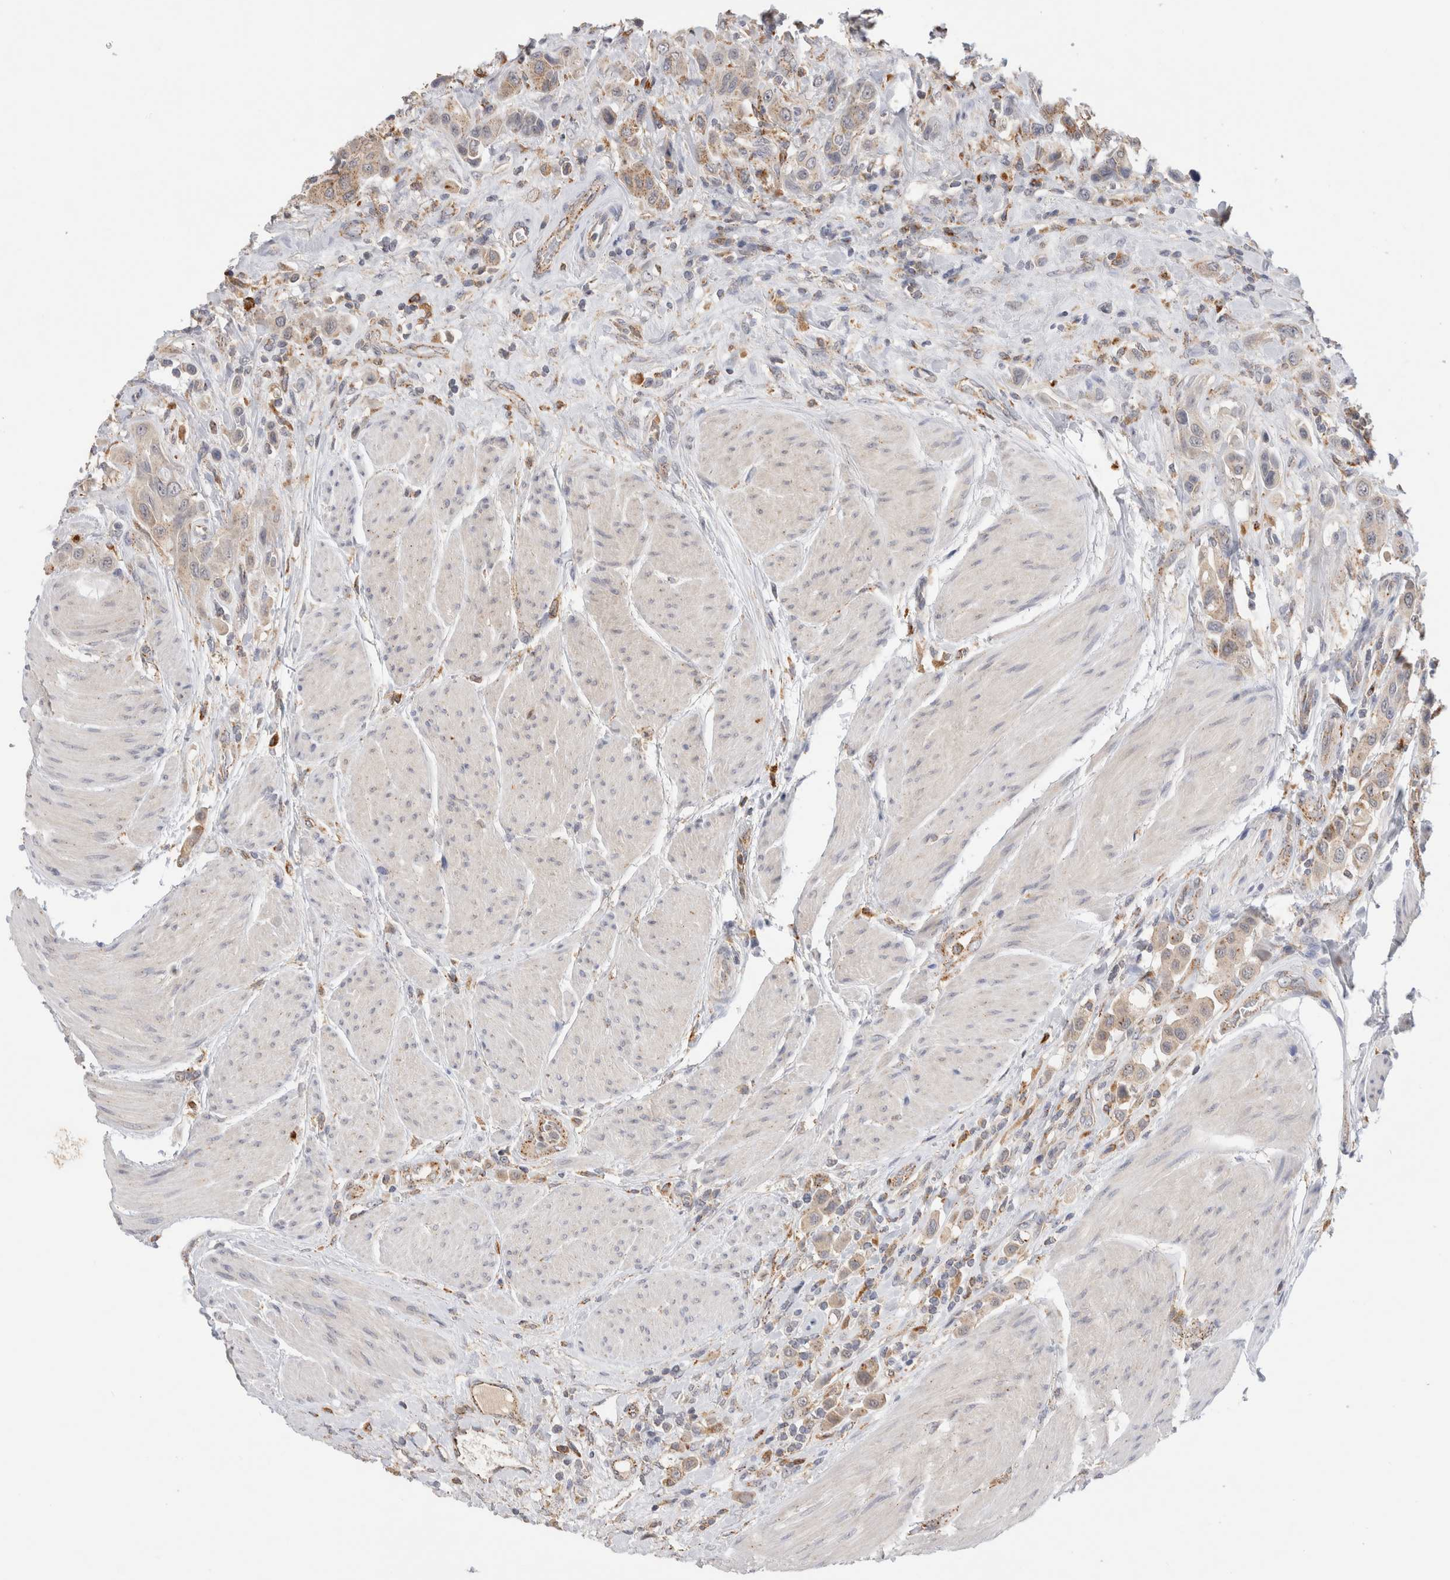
{"staining": {"intensity": "moderate", "quantity": "25%-75%", "location": "cytoplasmic/membranous"}, "tissue": "urothelial cancer", "cell_type": "Tumor cells", "image_type": "cancer", "snomed": [{"axis": "morphology", "description": "Urothelial carcinoma, High grade"}, {"axis": "topography", "description": "Urinary bladder"}], "caption": "Moderate cytoplasmic/membranous staining for a protein is appreciated in approximately 25%-75% of tumor cells of high-grade urothelial carcinoma using immunohistochemistry (IHC).", "gene": "GNS", "patient": {"sex": "male", "age": 50}}